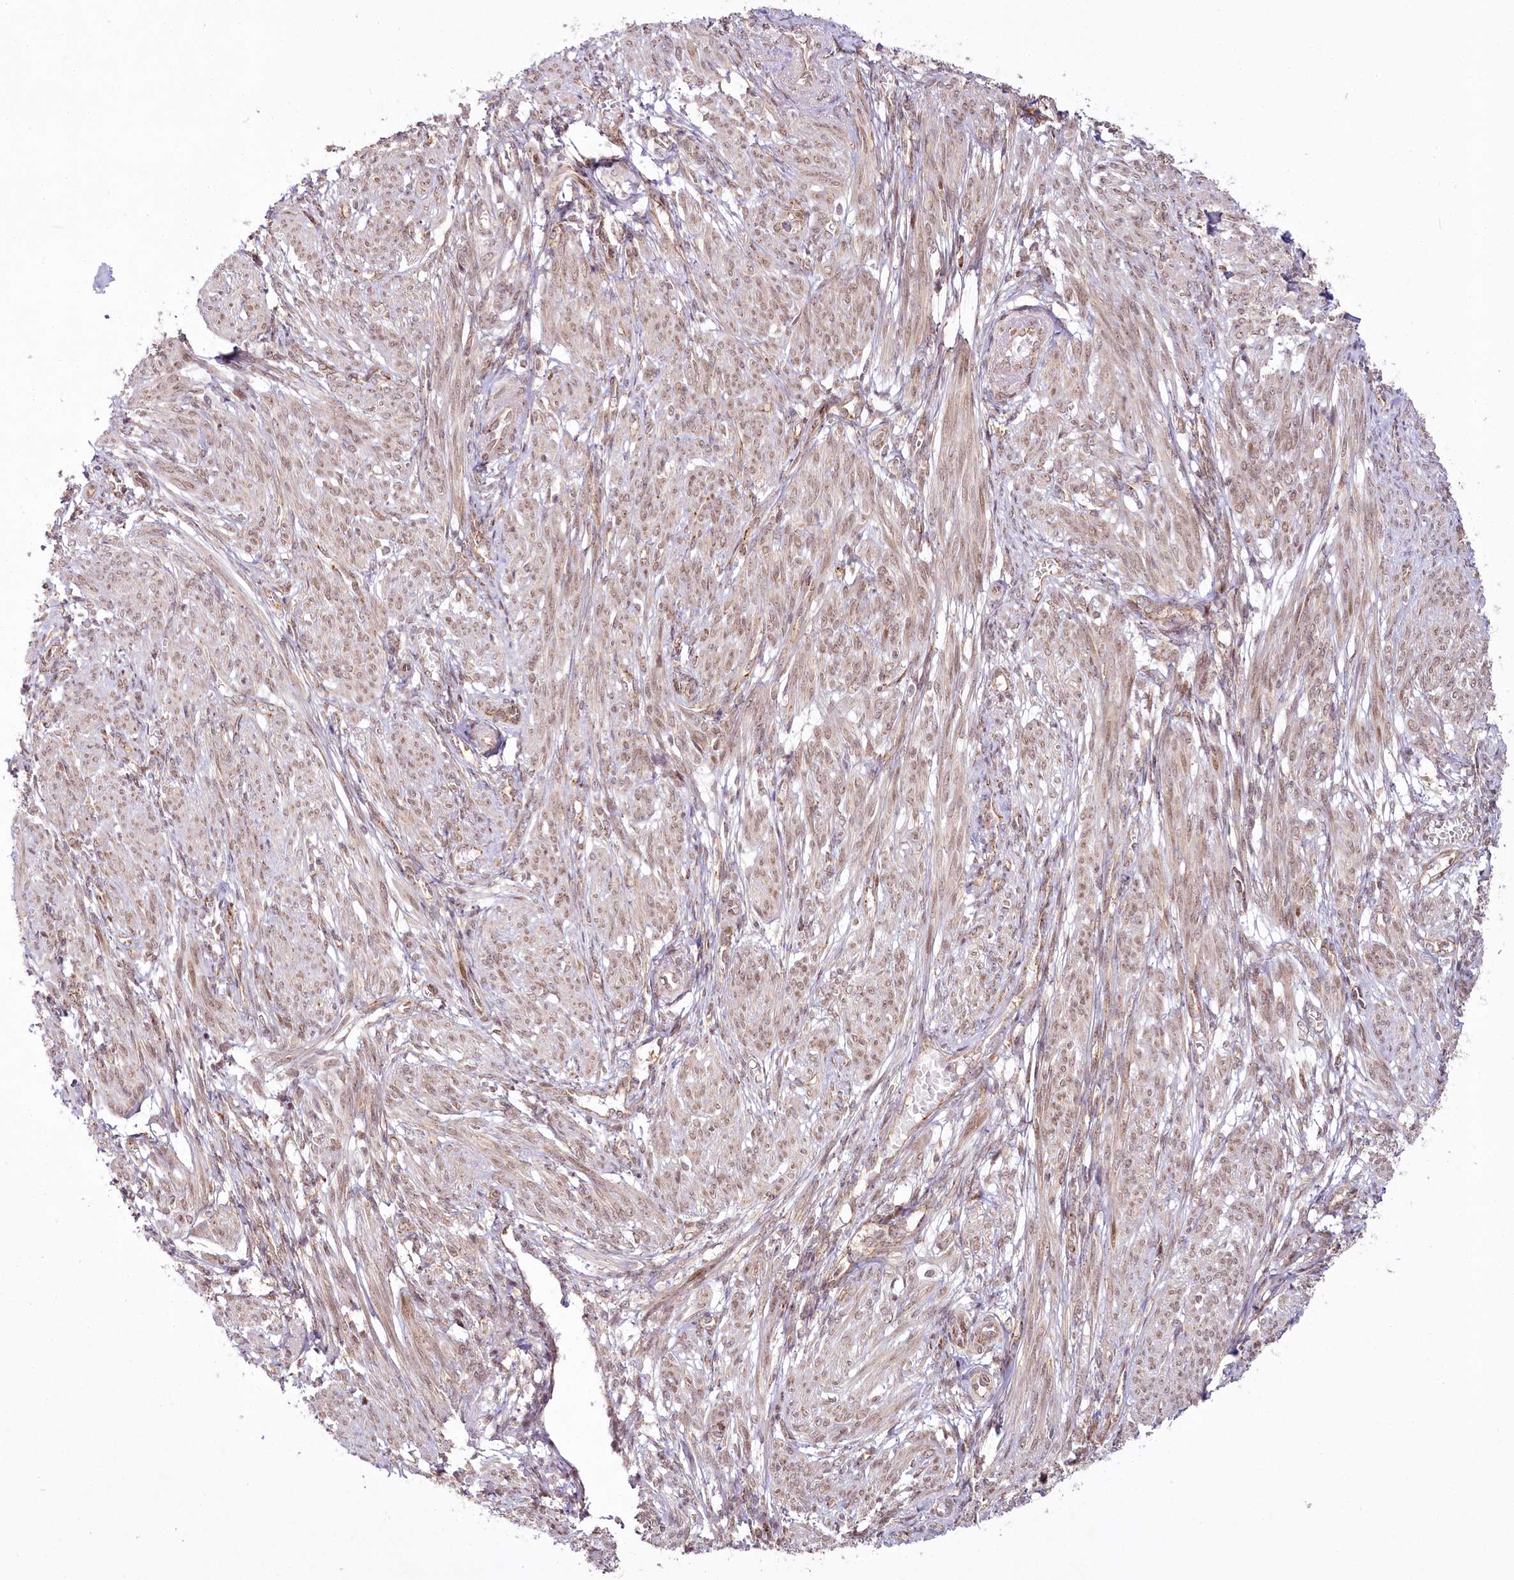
{"staining": {"intensity": "moderate", "quantity": "25%-75%", "location": "cytoplasmic/membranous,nuclear"}, "tissue": "smooth muscle", "cell_type": "Smooth muscle cells", "image_type": "normal", "snomed": [{"axis": "morphology", "description": "Normal tissue, NOS"}, {"axis": "topography", "description": "Smooth muscle"}], "caption": "Immunohistochemical staining of benign human smooth muscle exhibits medium levels of moderate cytoplasmic/membranous,nuclear positivity in about 25%-75% of smooth muscle cells. The protein is shown in brown color, while the nuclei are stained blue.", "gene": "ALKBH8", "patient": {"sex": "female", "age": 39}}